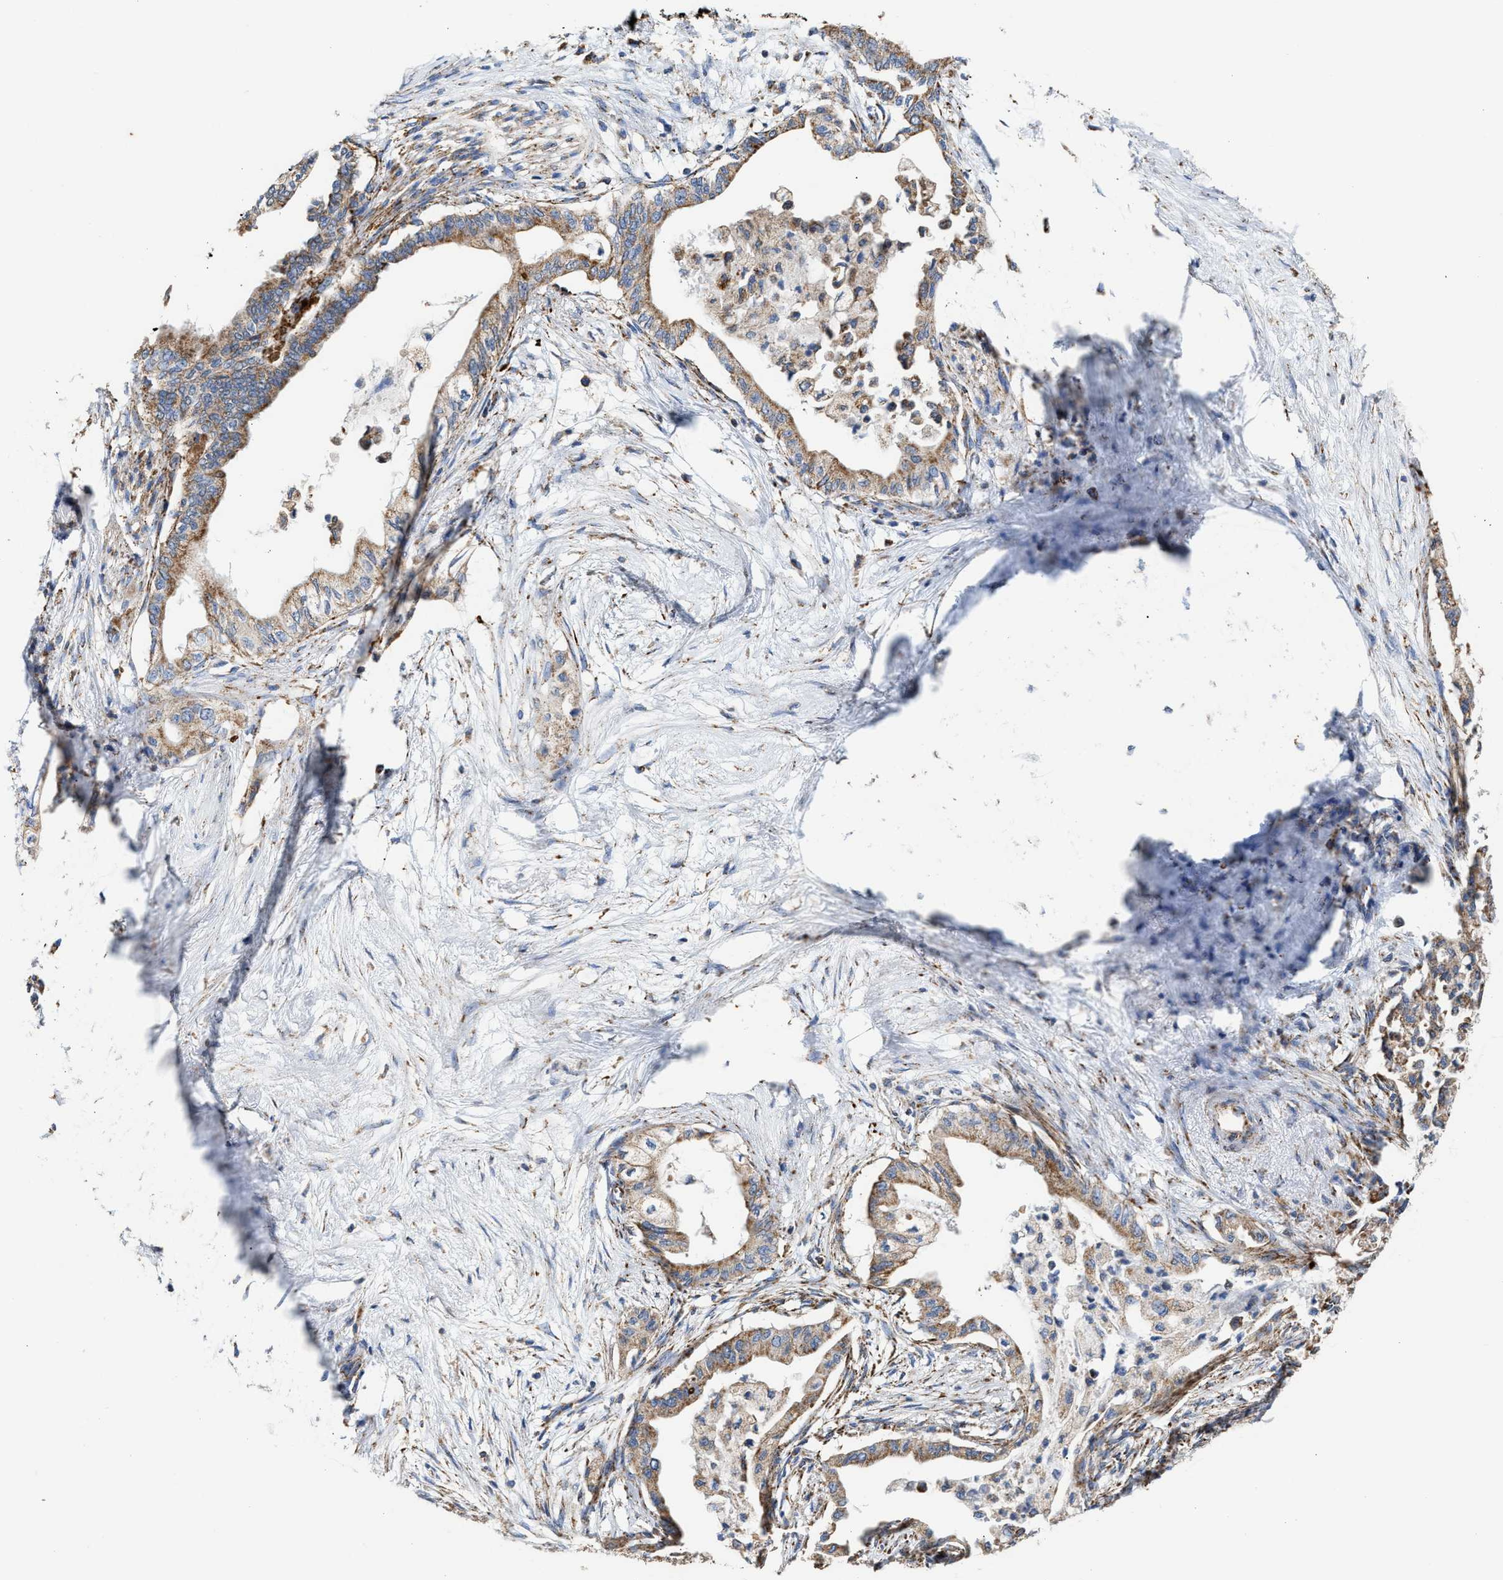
{"staining": {"intensity": "moderate", "quantity": ">75%", "location": "cytoplasmic/membranous"}, "tissue": "pancreatic cancer", "cell_type": "Tumor cells", "image_type": "cancer", "snomed": [{"axis": "morphology", "description": "Normal tissue, NOS"}, {"axis": "morphology", "description": "Adenocarcinoma, NOS"}, {"axis": "topography", "description": "Pancreas"}, {"axis": "topography", "description": "Duodenum"}], "caption": "Pancreatic cancer stained with a brown dye exhibits moderate cytoplasmic/membranous positive expression in approximately >75% of tumor cells.", "gene": "MECR", "patient": {"sex": "female", "age": 60}}